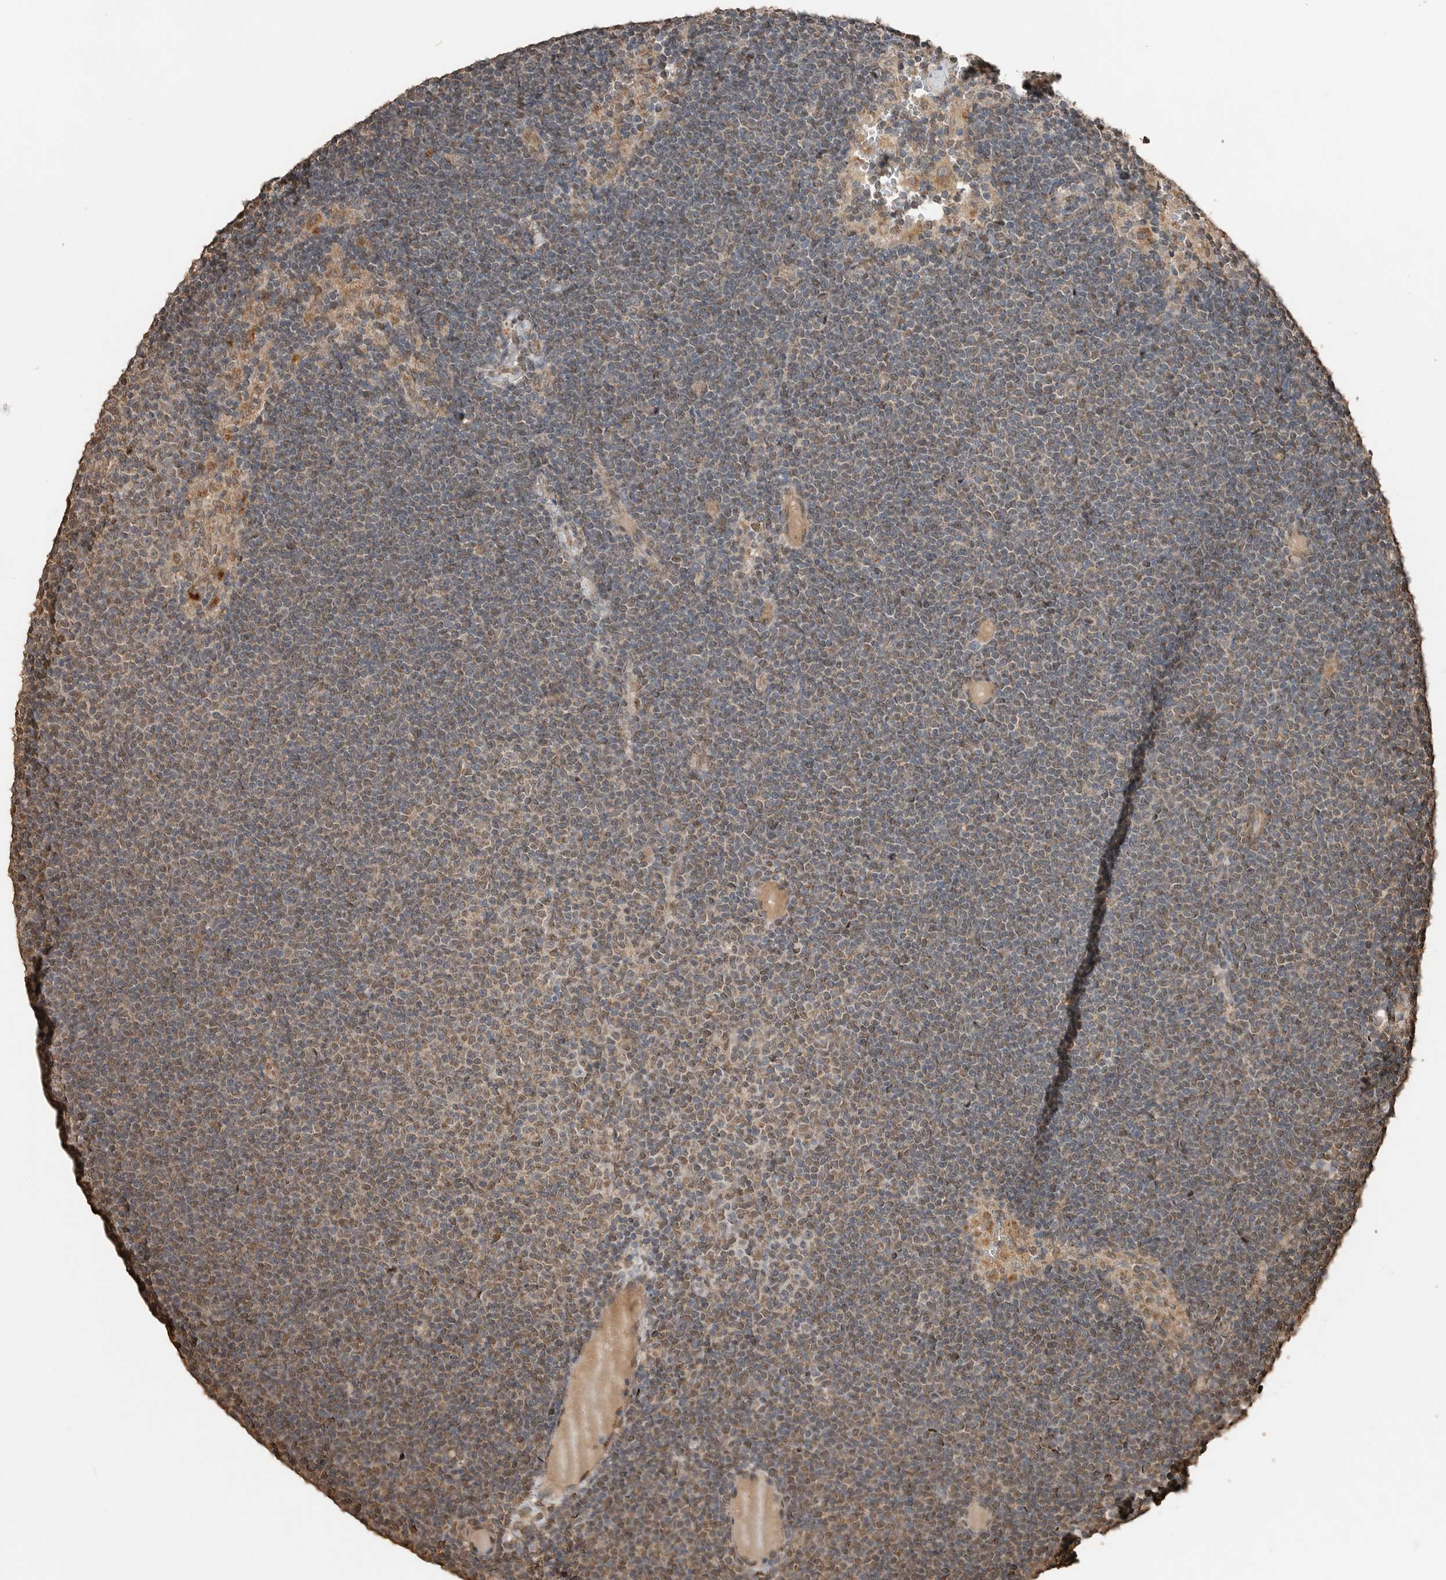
{"staining": {"intensity": "weak", "quantity": "<25%", "location": "nuclear"}, "tissue": "lymphoma", "cell_type": "Tumor cells", "image_type": "cancer", "snomed": [{"axis": "morphology", "description": "Malignant lymphoma, non-Hodgkin's type, Low grade"}, {"axis": "topography", "description": "Lymph node"}], "caption": "Immunohistochemistry histopathology image of lymphoma stained for a protein (brown), which shows no positivity in tumor cells.", "gene": "BLZF1", "patient": {"sex": "female", "age": 53}}